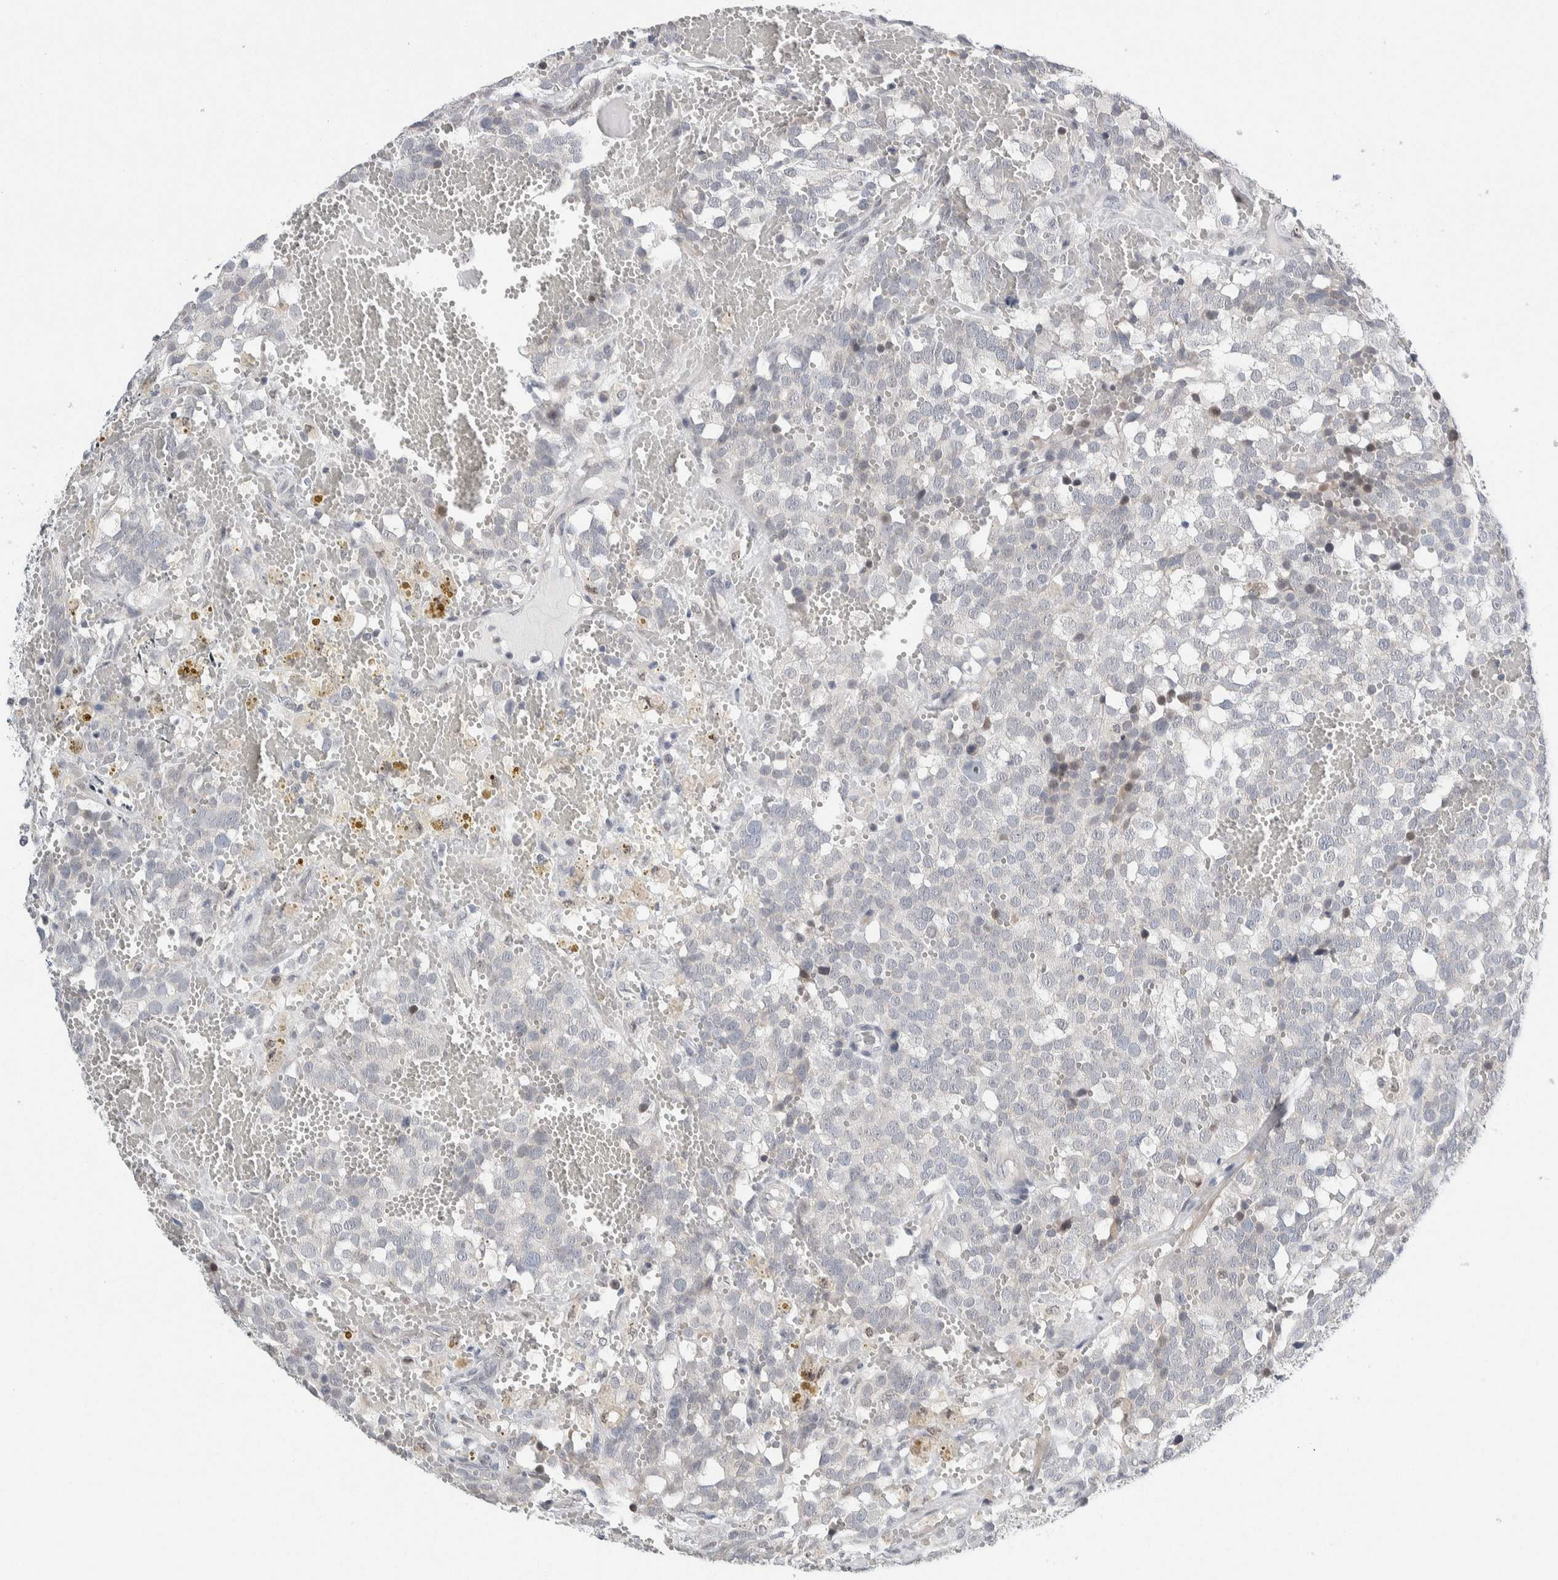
{"staining": {"intensity": "negative", "quantity": "none", "location": "none"}, "tissue": "testis cancer", "cell_type": "Tumor cells", "image_type": "cancer", "snomed": [{"axis": "morphology", "description": "Seminoma, NOS"}, {"axis": "topography", "description": "Testis"}], "caption": "This is an immunohistochemistry image of human testis cancer. There is no staining in tumor cells.", "gene": "NEUROD1", "patient": {"sex": "male", "age": 71}}